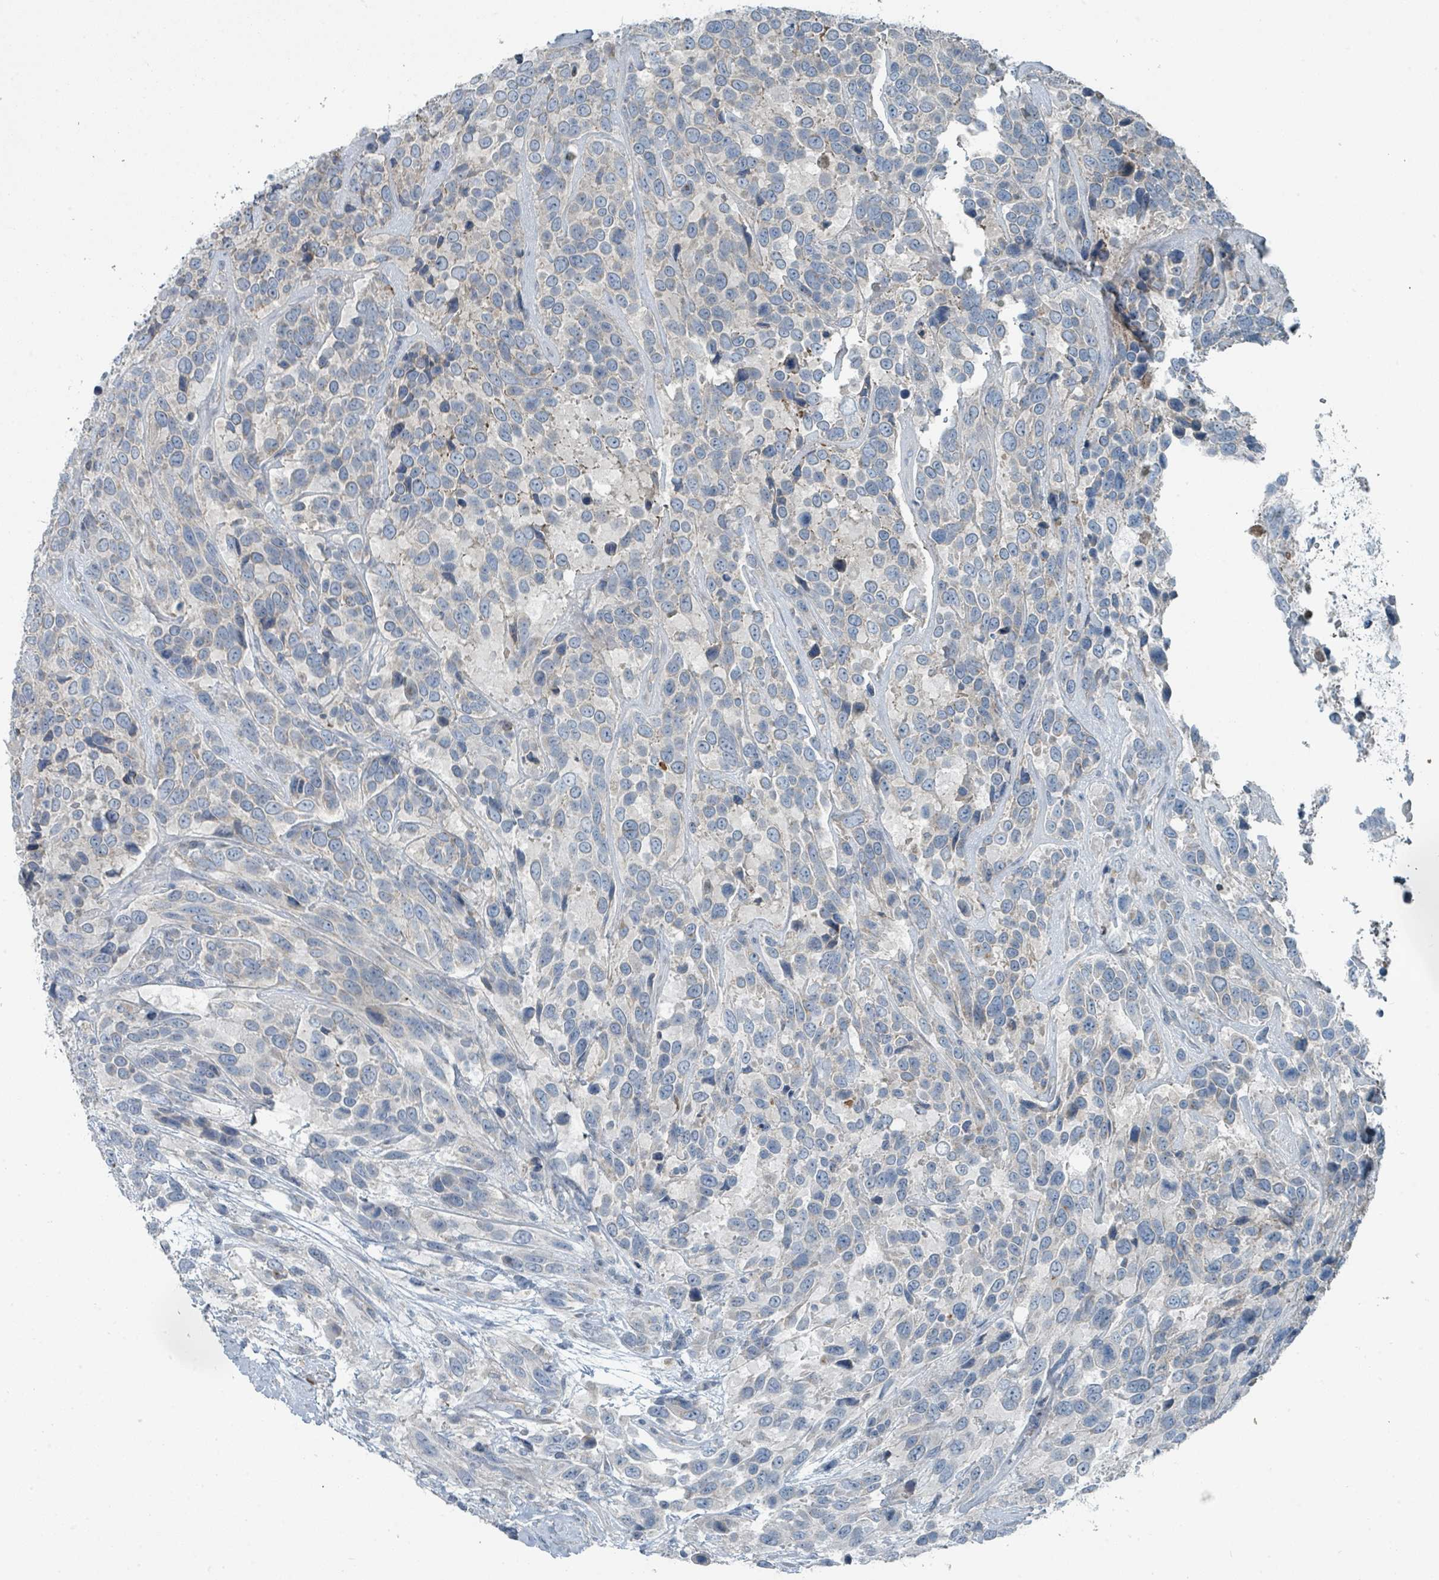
{"staining": {"intensity": "negative", "quantity": "none", "location": "none"}, "tissue": "urothelial cancer", "cell_type": "Tumor cells", "image_type": "cancer", "snomed": [{"axis": "morphology", "description": "Urothelial carcinoma, High grade"}, {"axis": "topography", "description": "Urinary bladder"}], "caption": "Protein analysis of urothelial cancer exhibits no significant positivity in tumor cells.", "gene": "RASA4", "patient": {"sex": "female", "age": 70}}